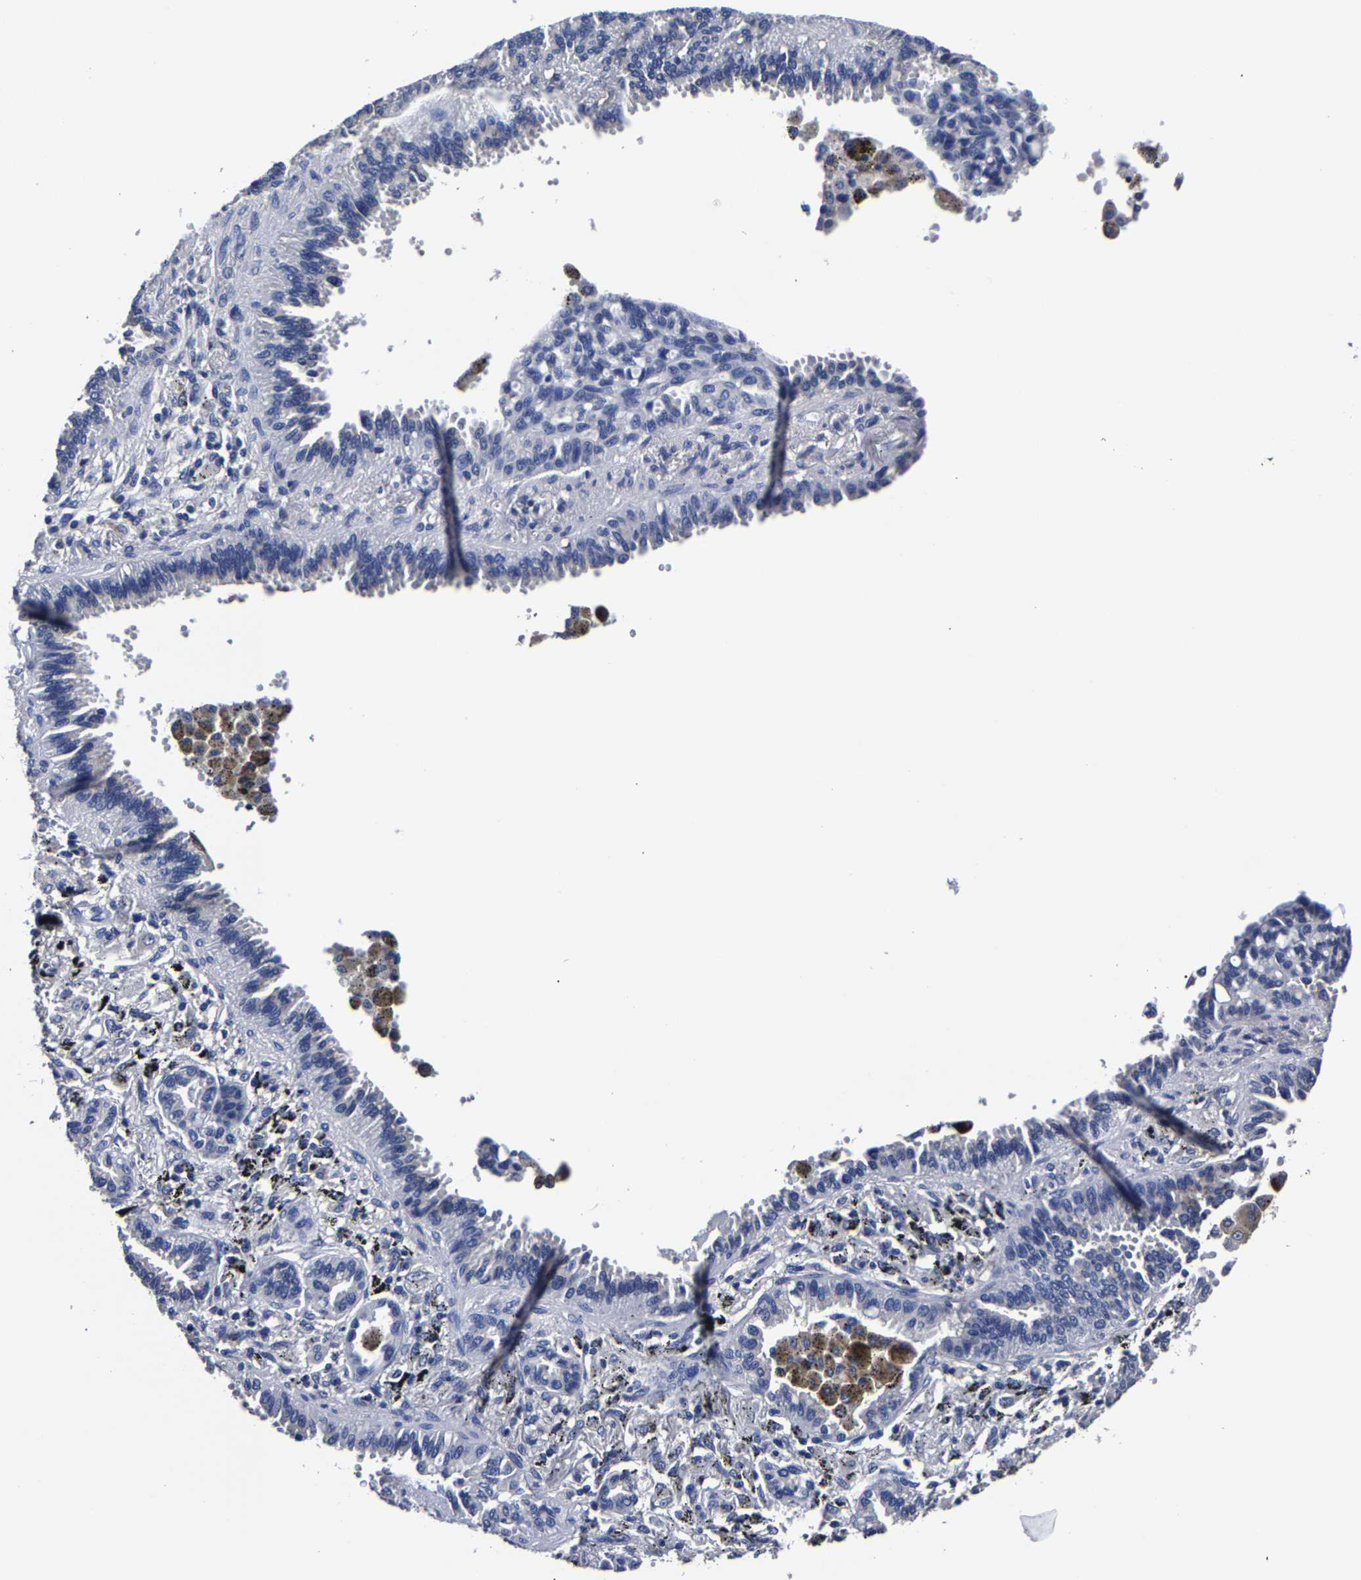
{"staining": {"intensity": "negative", "quantity": "none", "location": "none"}, "tissue": "lung cancer", "cell_type": "Tumor cells", "image_type": "cancer", "snomed": [{"axis": "morphology", "description": "Normal tissue, NOS"}, {"axis": "morphology", "description": "Adenocarcinoma, NOS"}, {"axis": "topography", "description": "Lung"}], "caption": "The micrograph reveals no significant staining in tumor cells of lung adenocarcinoma.", "gene": "AKAP4", "patient": {"sex": "male", "age": 59}}